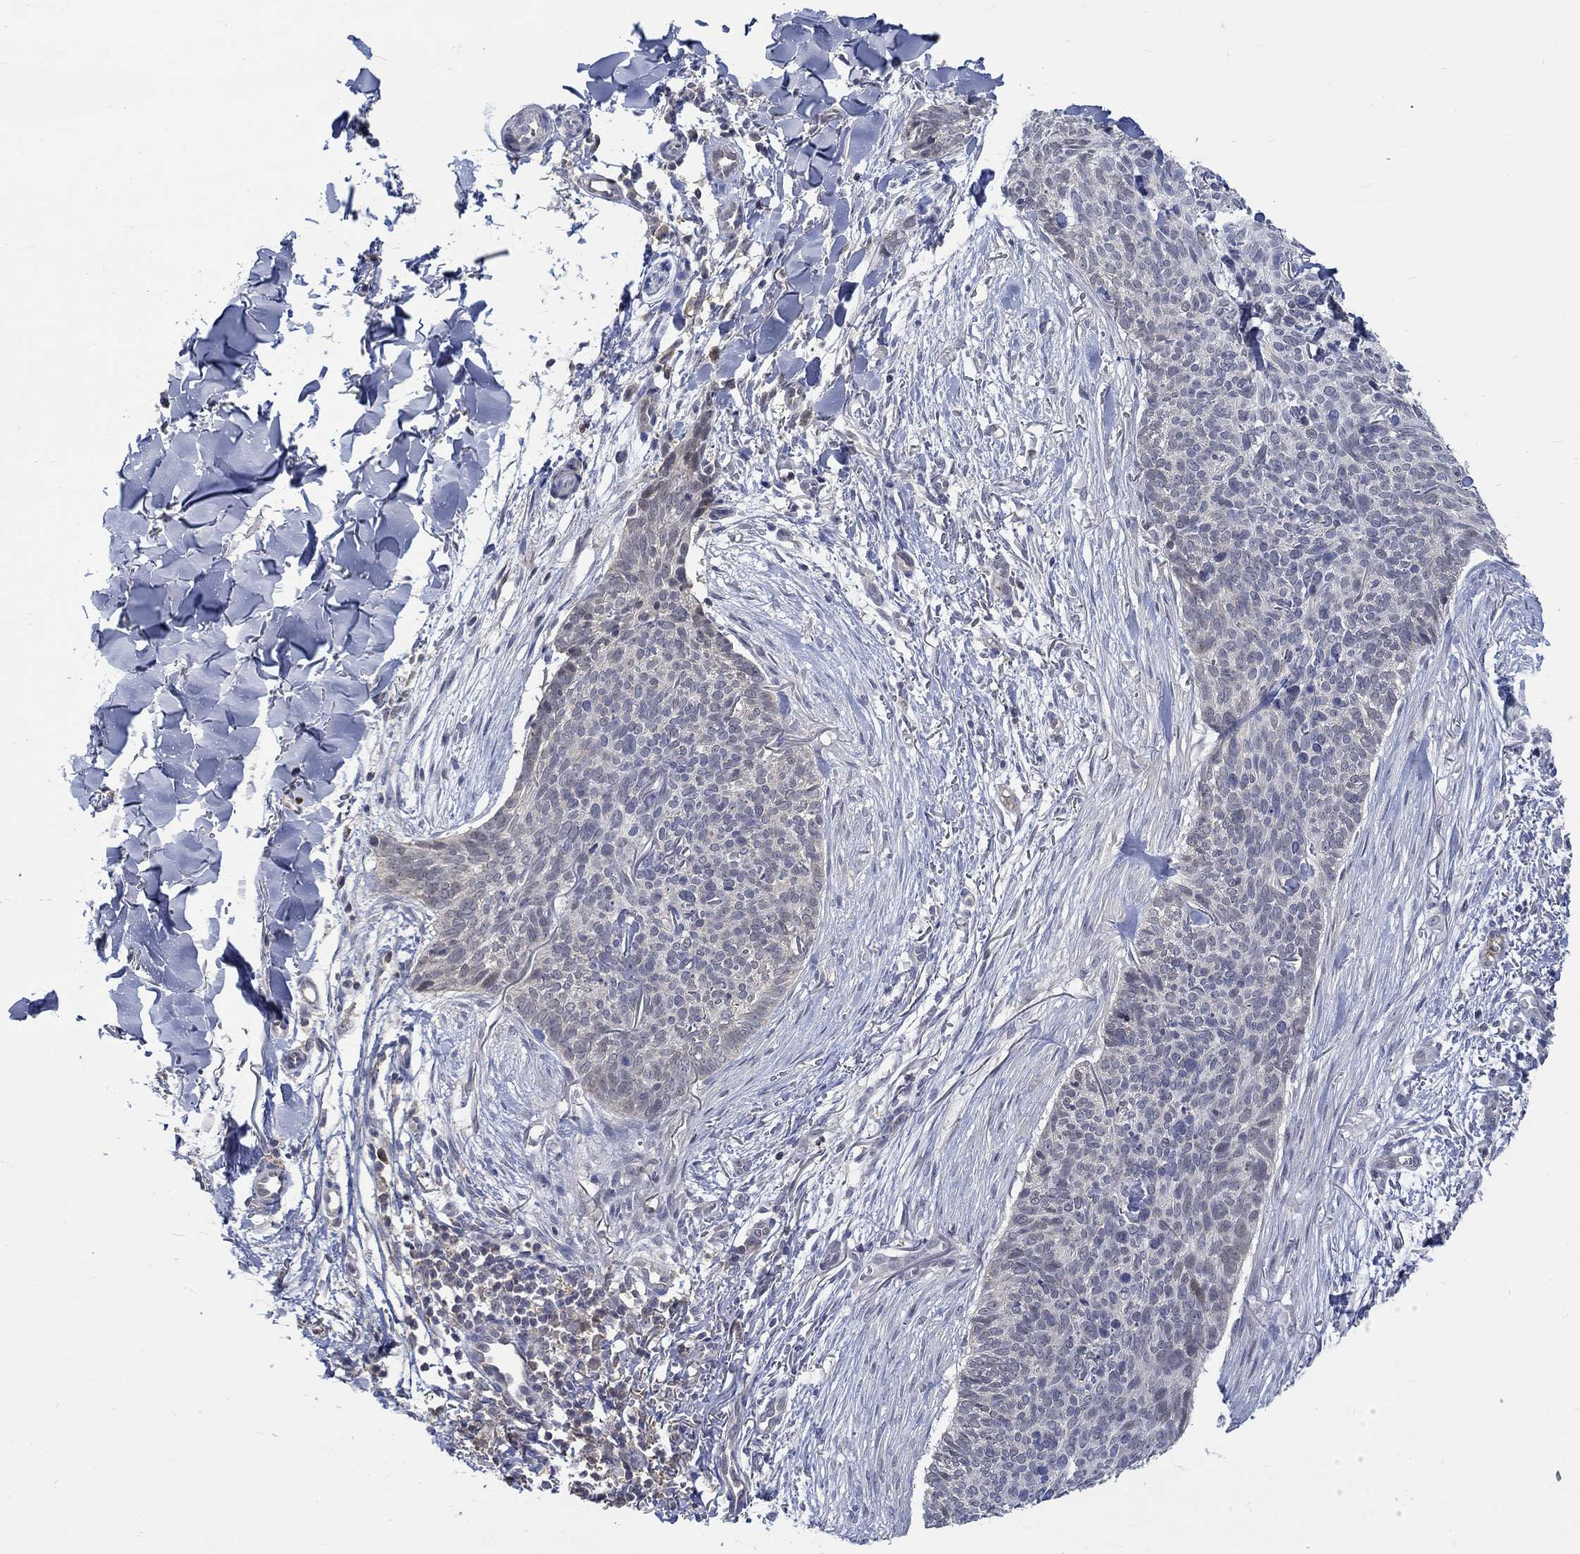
{"staining": {"intensity": "negative", "quantity": "none", "location": "none"}, "tissue": "skin cancer", "cell_type": "Tumor cells", "image_type": "cancer", "snomed": [{"axis": "morphology", "description": "Basal cell carcinoma"}, {"axis": "topography", "description": "Skin"}], "caption": "The immunohistochemistry (IHC) image has no significant staining in tumor cells of skin cancer tissue.", "gene": "WASF1", "patient": {"sex": "male", "age": 64}}